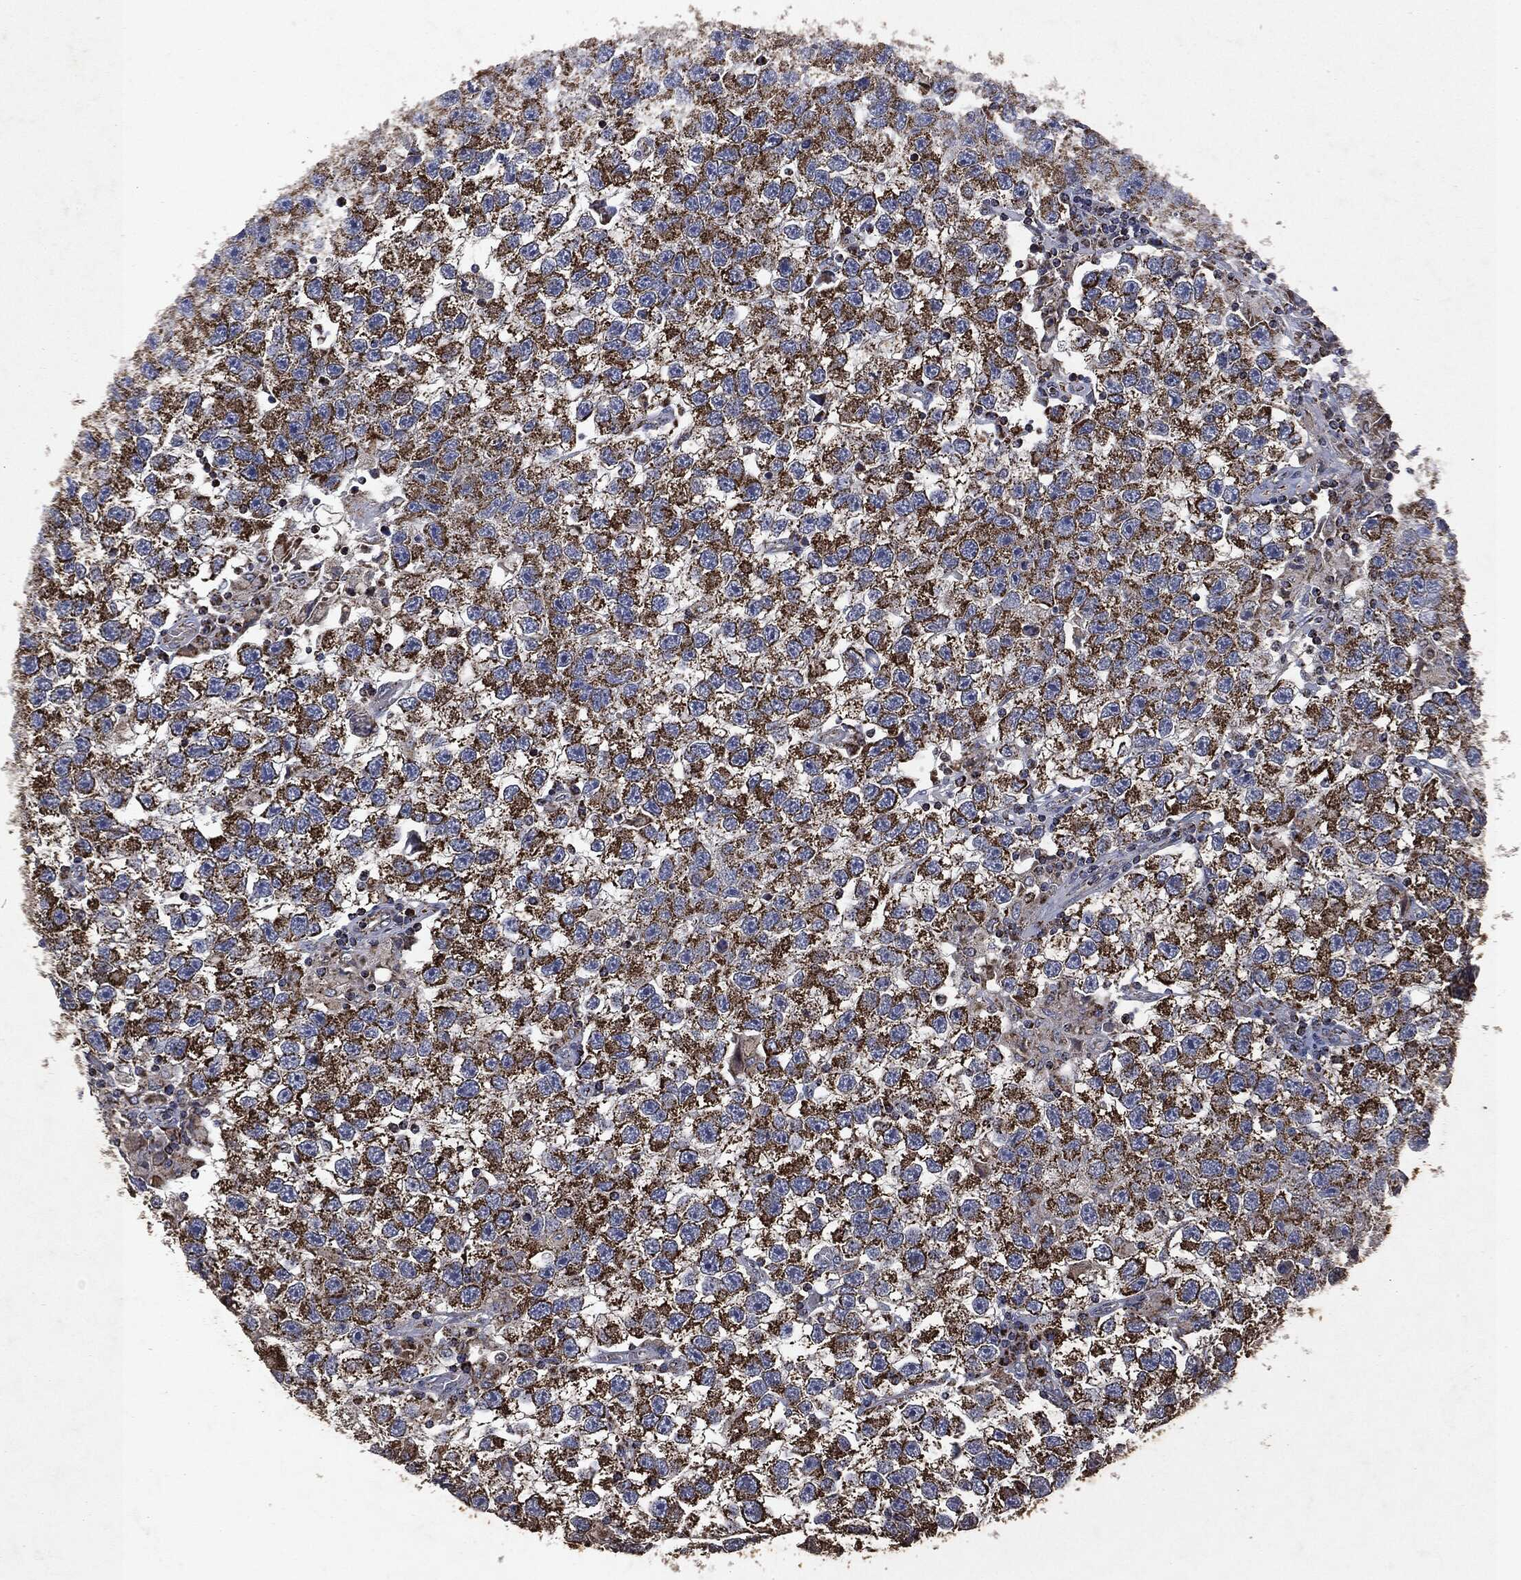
{"staining": {"intensity": "strong", "quantity": ">75%", "location": "cytoplasmic/membranous"}, "tissue": "testis cancer", "cell_type": "Tumor cells", "image_type": "cancer", "snomed": [{"axis": "morphology", "description": "Seminoma, NOS"}, {"axis": "topography", "description": "Testis"}], "caption": "This is a micrograph of immunohistochemistry staining of testis cancer (seminoma), which shows strong positivity in the cytoplasmic/membranous of tumor cells.", "gene": "RYK", "patient": {"sex": "male", "age": 26}}